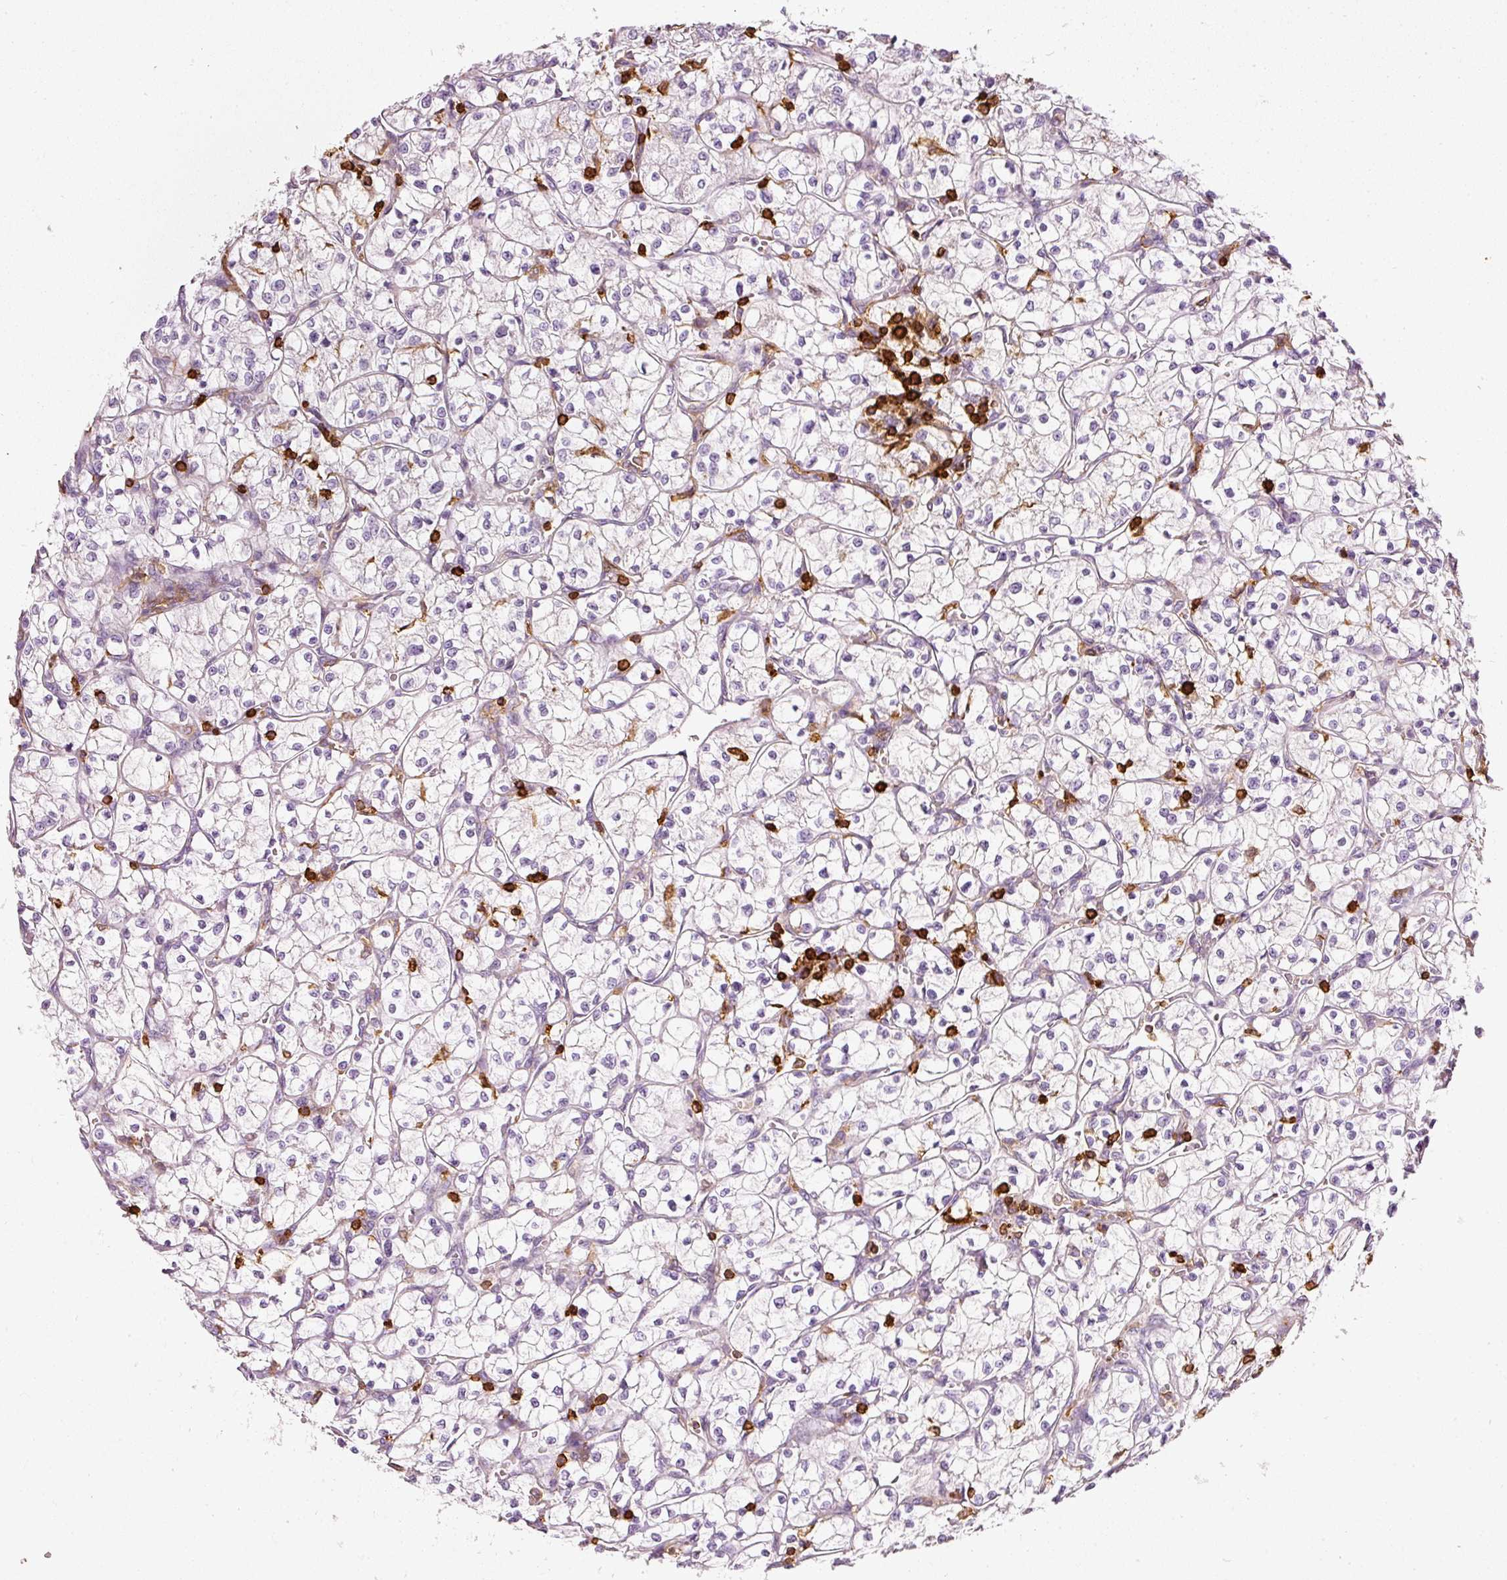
{"staining": {"intensity": "negative", "quantity": "none", "location": "none"}, "tissue": "renal cancer", "cell_type": "Tumor cells", "image_type": "cancer", "snomed": [{"axis": "morphology", "description": "Adenocarcinoma, NOS"}, {"axis": "topography", "description": "Kidney"}], "caption": "Immunohistochemistry of renal cancer (adenocarcinoma) demonstrates no staining in tumor cells.", "gene": "EVL", "patient": {"sex": "female", "age": 64}}